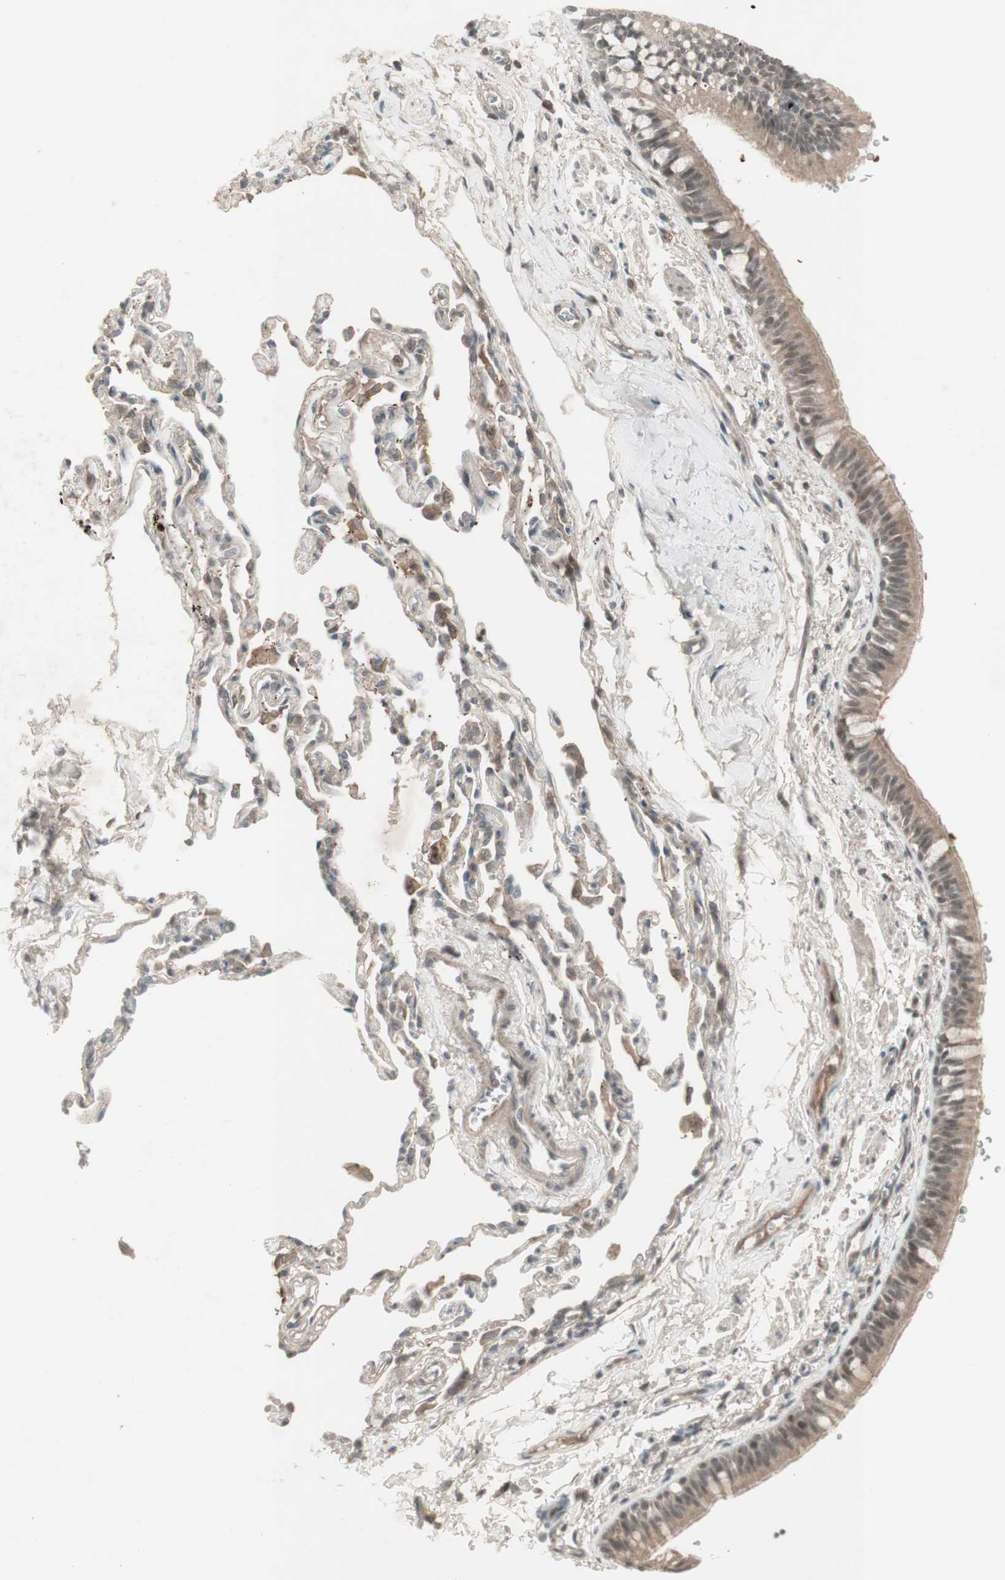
{"staining": {"intensity": "moderate", "quantity": ">75%", "location": "cytoplasmic/membranous,nuclear"}, "tissue": "bronchus", "cell_type": "Respiratory epithelial cells", "image_type": "normal", "snomed": [{"axis": "morphology", "description": "Normal tissue, NOS"}, {"axis": "topography", "description": "Bronchus"}, {"axis": "topography", "description": "Lung"}], "caption": "A medium amount of moderate cytoplasmic/membranous,nuclear staining is identified in approximately >75% of respiratory epithelial cells in unremarkable bronchus. (IHC, brightfield microscopy, high magnification).", "gene": "MSH6", "patient": {"sex": "male", "age": 64}}